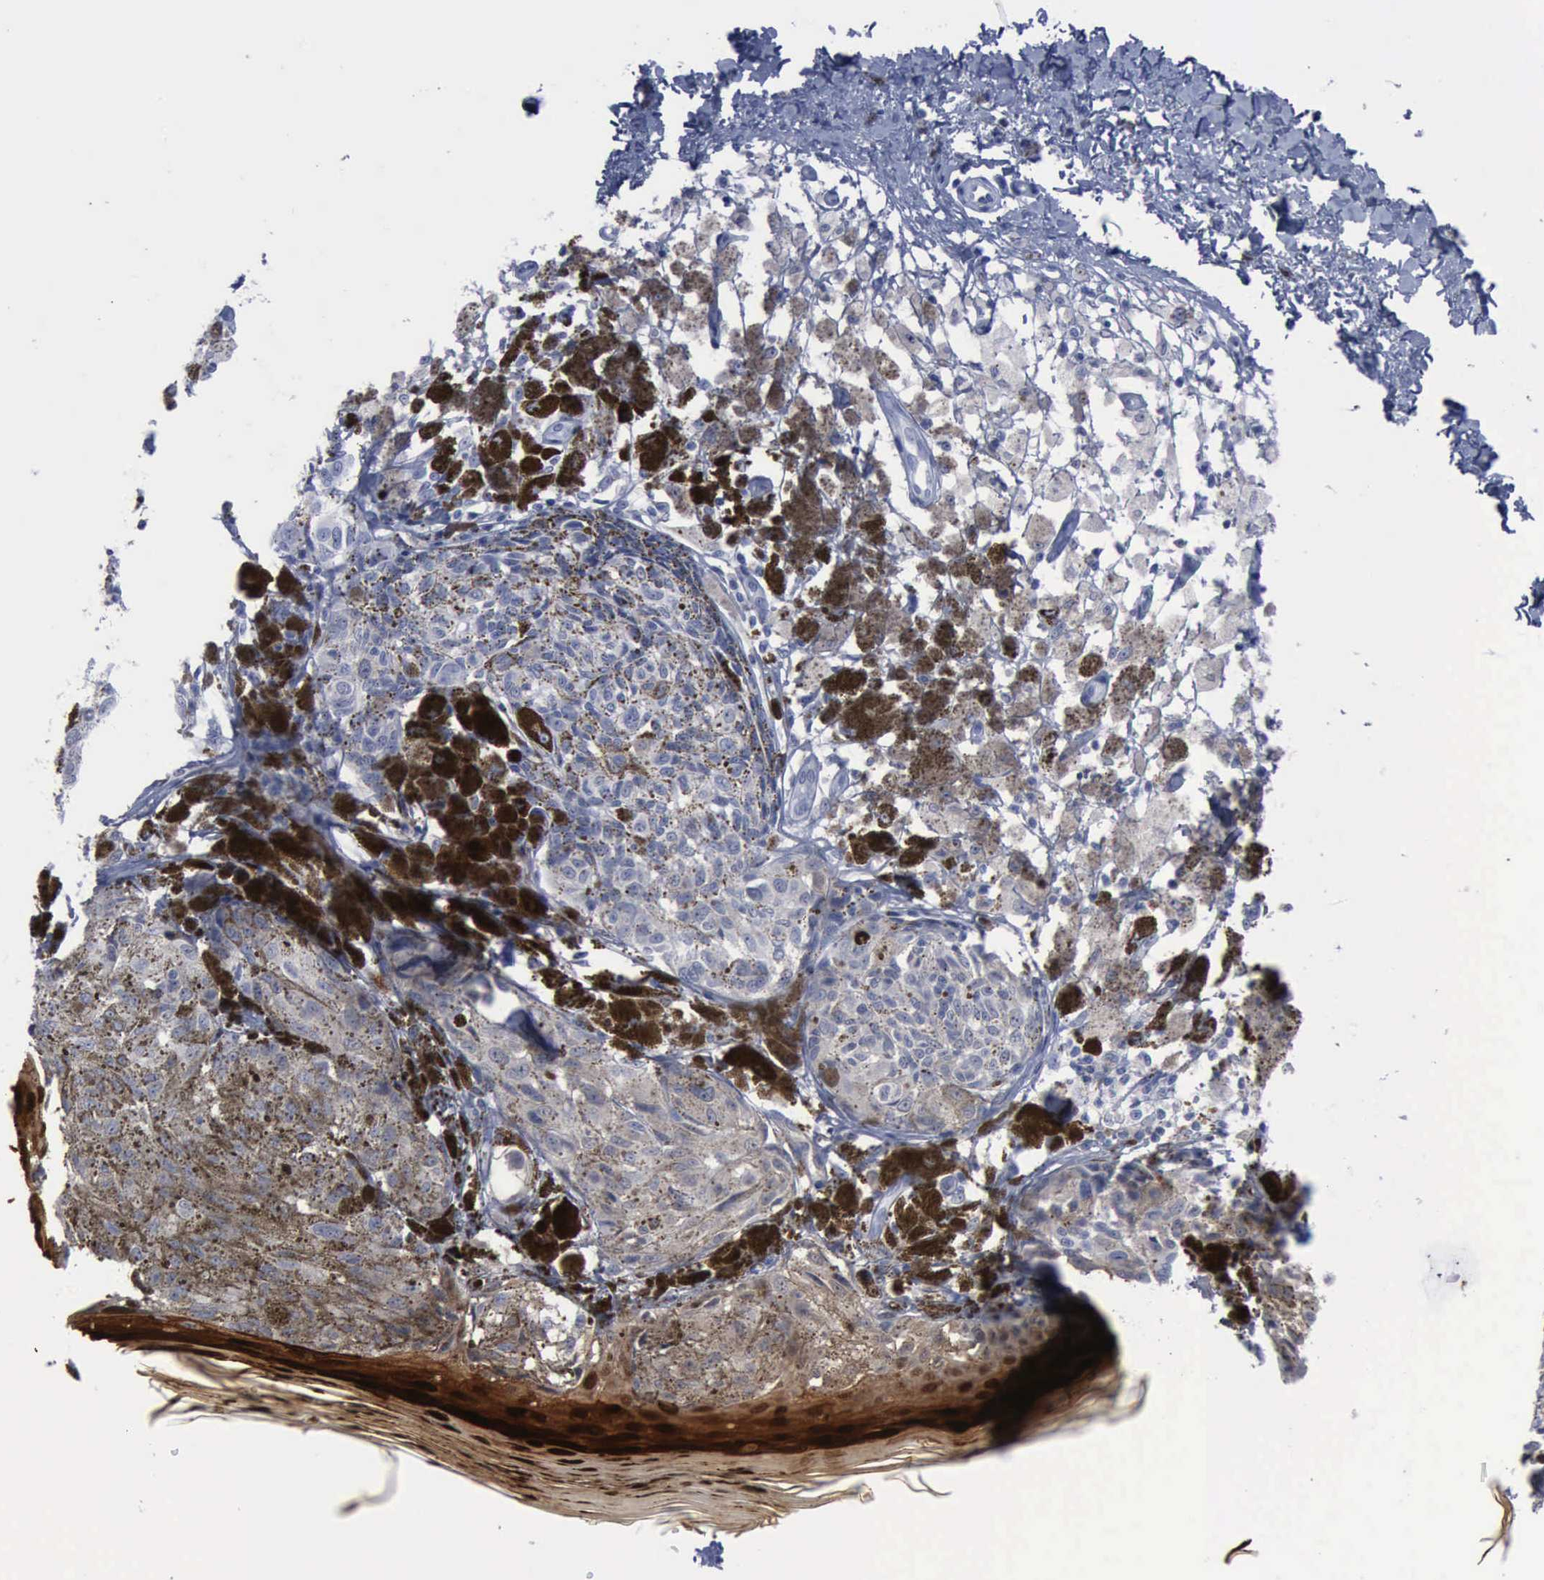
{"staining": {"intensity": "negative", "quantity": "none", "location": "none"}, "tissue": "melanoma", "cell_type": "Tumor cells", "image_type": "cancer", "snomed": [{"axis": "morphology", "description": "Malignant melanoma, NOS"}, {"axis": "topography", "description": "Skin"}], "caption": "Tumor cells show no significant protein staining in malignant melanoma.", "gene": "CSTA", "patient": {"sex": "male", "age": 45}}